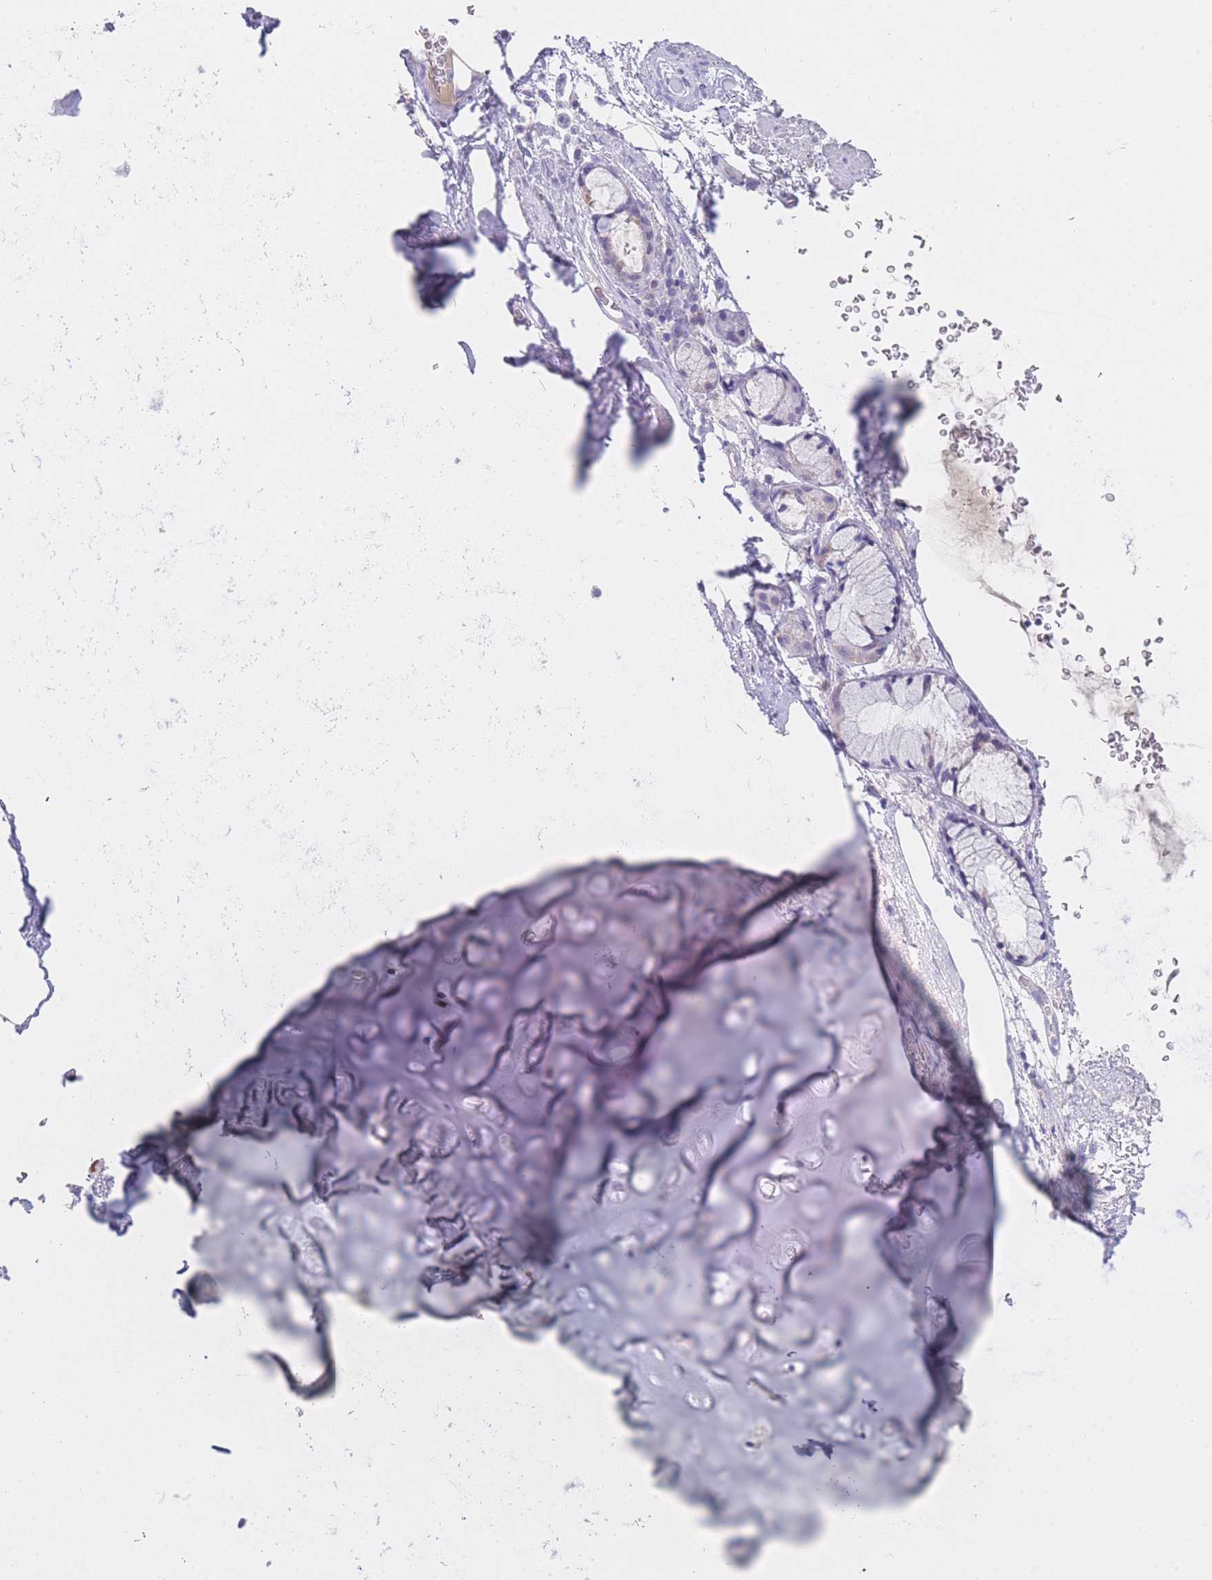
{"staining": {"intensity": "negative", "quantity": "none", "location": "none"}, "tissue": "adipose tissue", "cell_type": "Adipocytes", "image_type": "normal", "snomed": [{"axis": "morphology", "description": "Normal tissue, NOS"}, {"axis": "topography", "description": "Cartilage tissue"}, {"axis": "topography", "description": "Bronchus"}], "caption": "DAB (3,3'-diaminobenzidine) immunohistochemical staining of normal adipose tissue displays no significant positivity in adipocytes.", "gene": "MRPS14", "patient": {"sex": "female", "age": 72}}